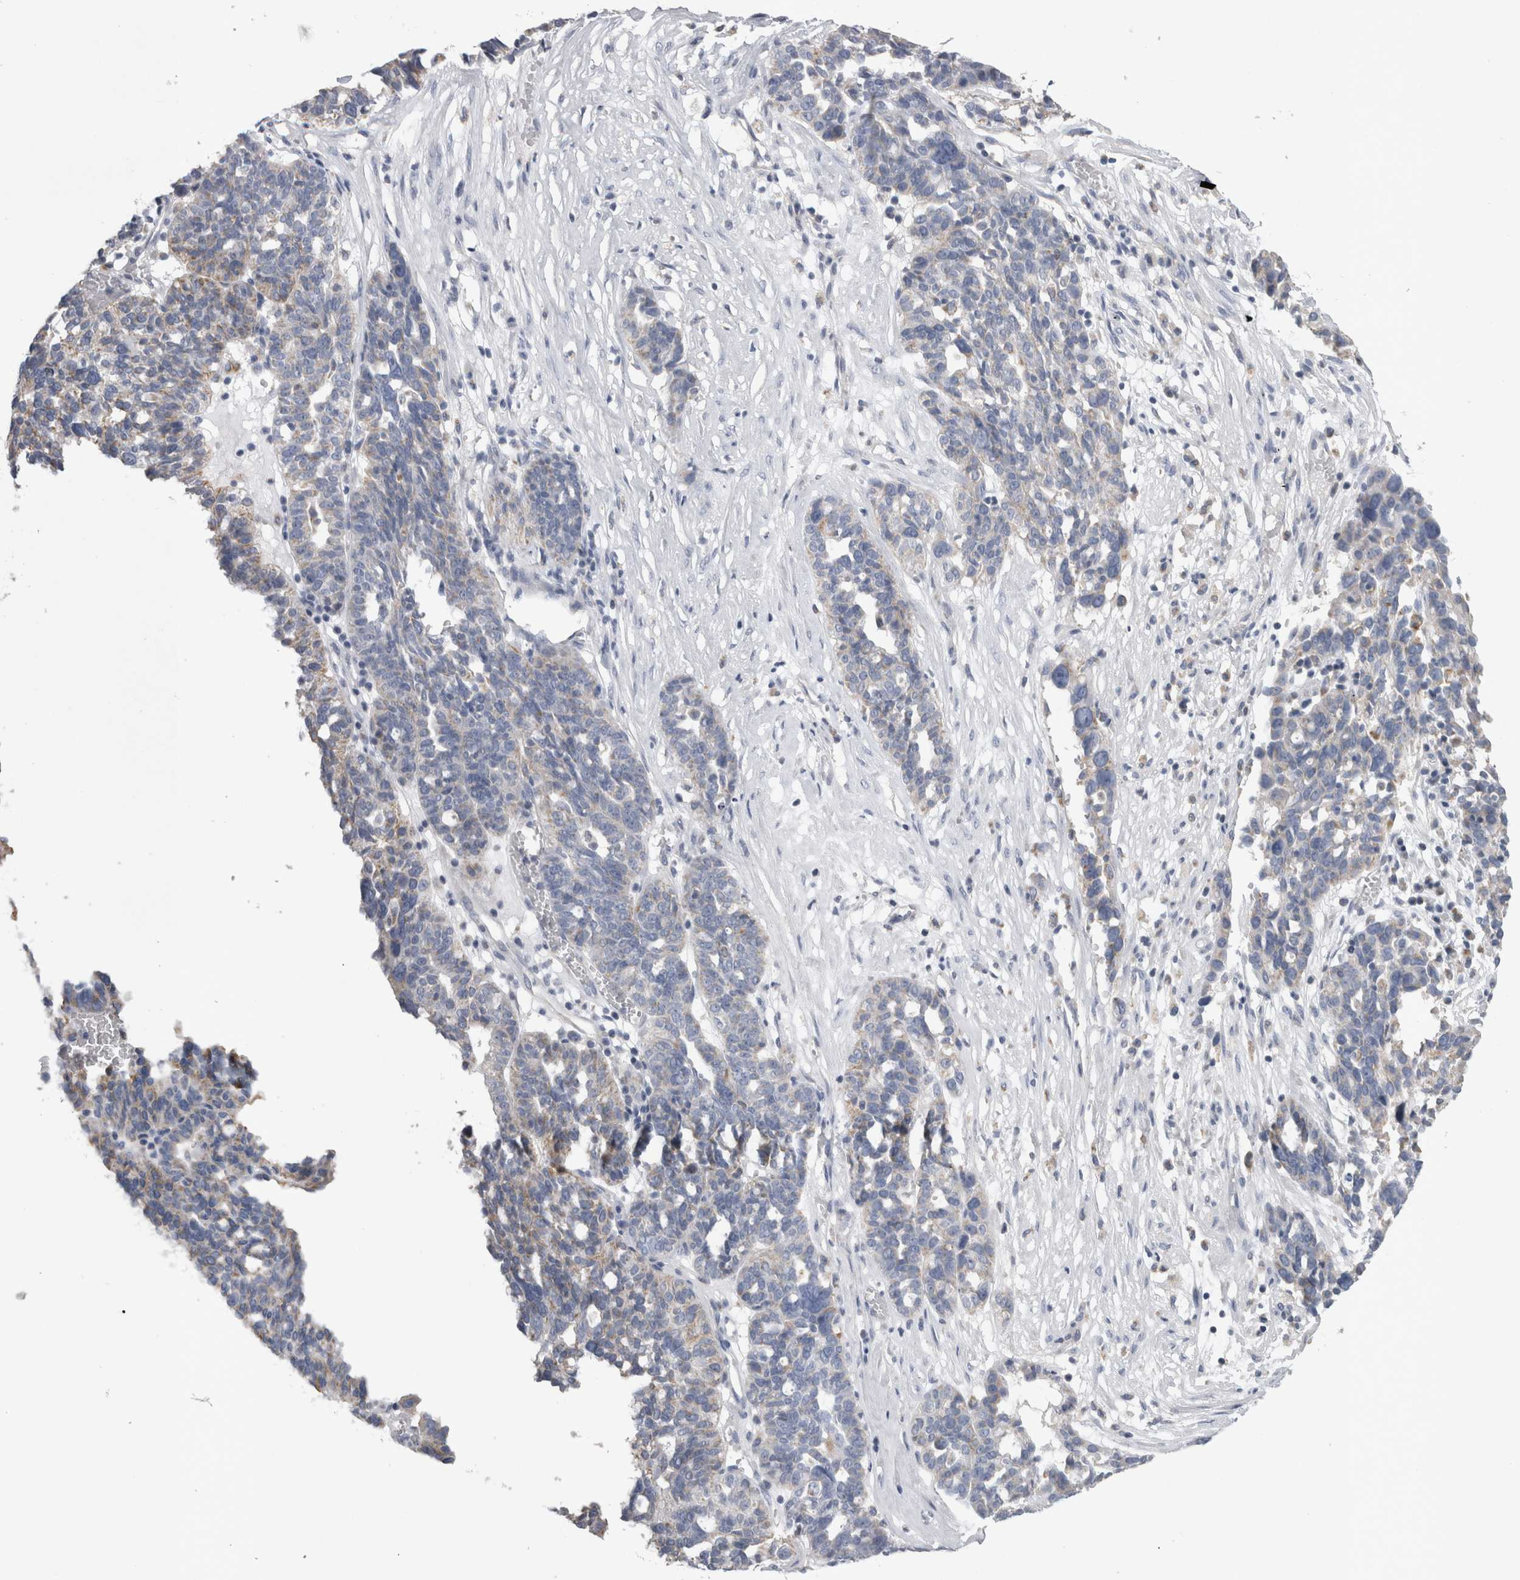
{"staining": {"intensity": "weak", "quantity": "25%-75%", "location": "cytoplasmic/membranous"}, "tissue": "ovarian cancer", "cell_type": "Tumor cells", "image_type": "cancer", "snomed": [{"axis": "morphology", "description": "Cystadenocarcinoma, serous, NOS"}, {"axis": "topography", "description": "Ovary"}], "caption": "Ovarian cancer was stained to show a protein in brown. There is low levels of weak cytoplasmic/membranous expression in about 25%-75% of tumor cells. The protein is stained brown, and the nuclei are stained in blue (DAB (3,3'-diaminobenzidine) IHC with brightfield microscopy, high magnification).", "gene": "DHRS4", "patient": {"sex": "female", "age": 59}}